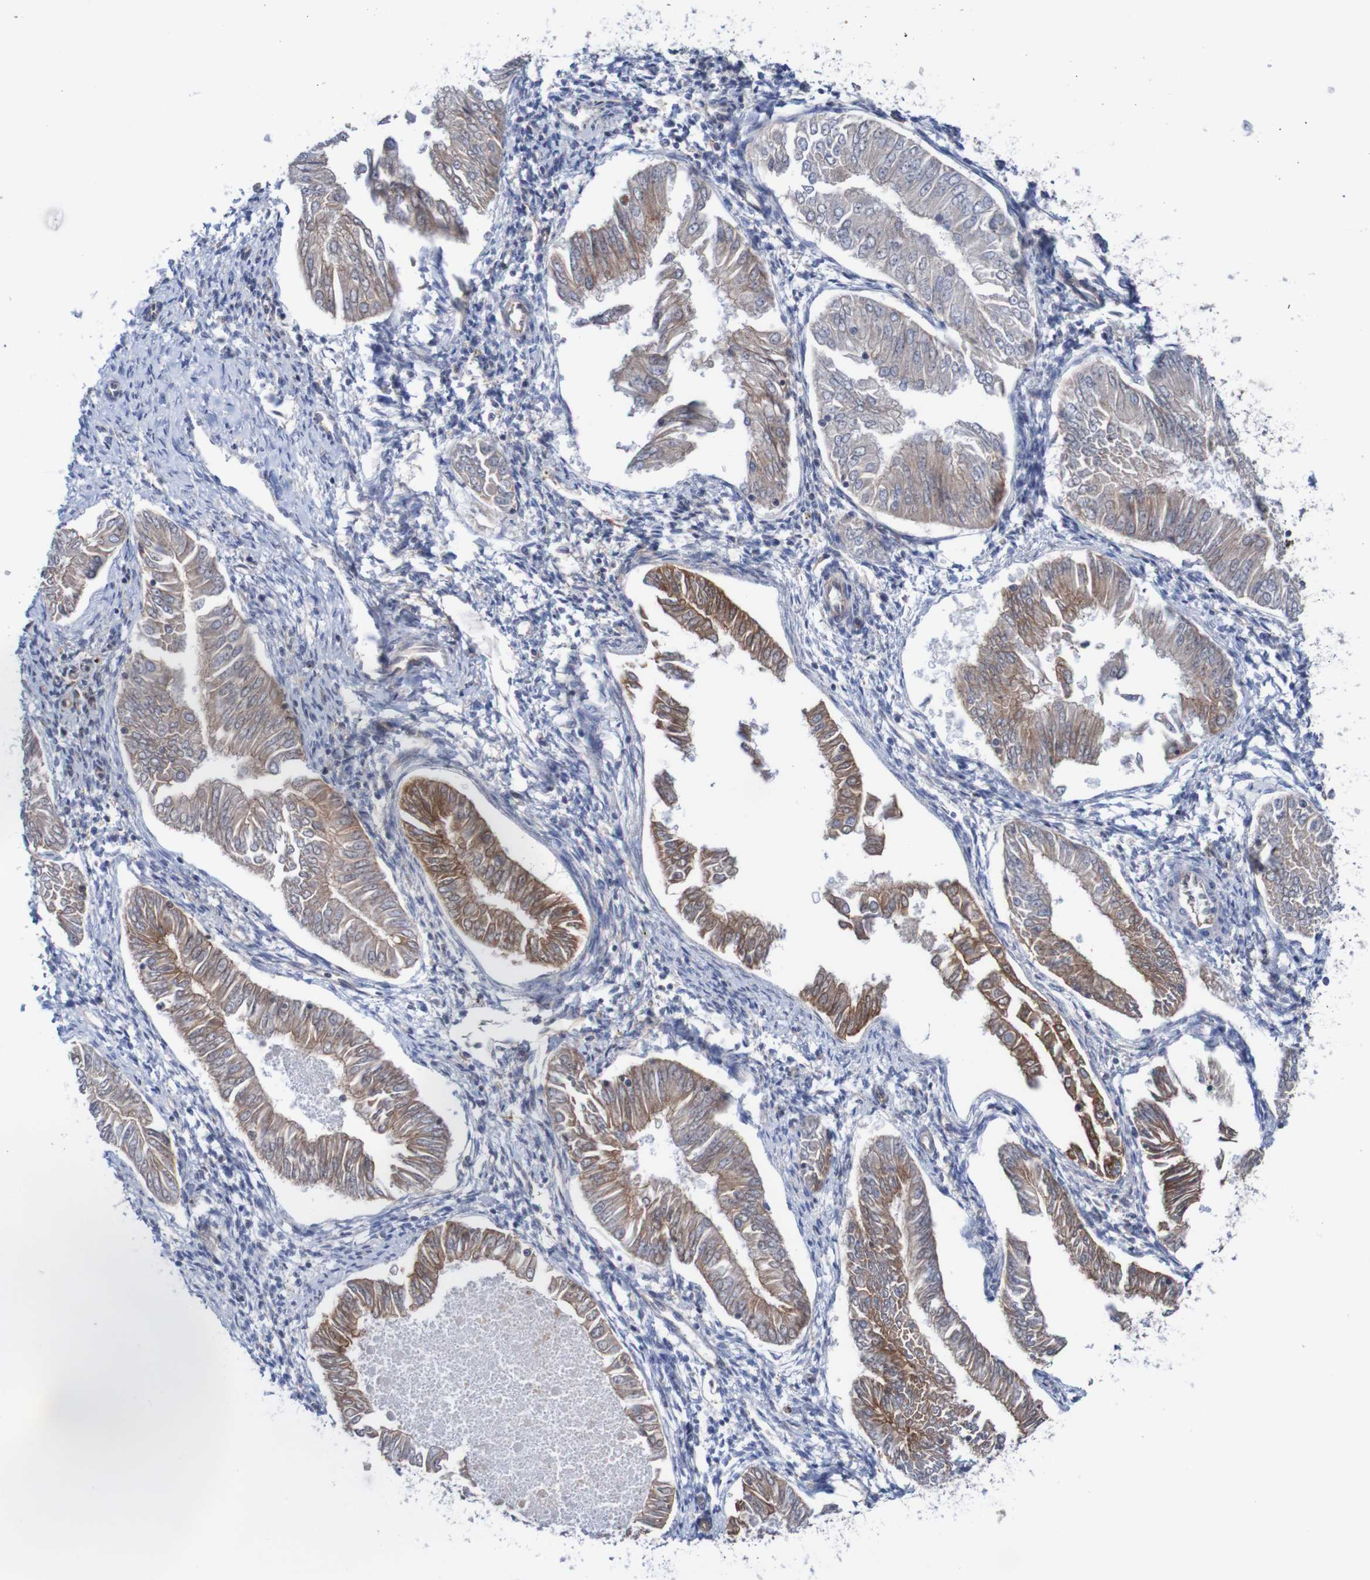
{"staining": {"intensity": "weak", "quantity": ">75%", "location": "cytoplasmic/membranous"}, "tissue": "endometrial cancer", "cell_type": "Tumor cells", "image_type": "cancer", "snomed": [{"axis": "morphology", "description": "Adenocarcinoma, NOS"}, {"axis": "topography", "description": "Endometrium"}], "caption": "Weak cytoplasmic/membranous protein staining is seen in approximately >75% of tumor cells in endometrial cancer.", "gene": "RIGI", "patient": {"sex": "female", "age": 53}}